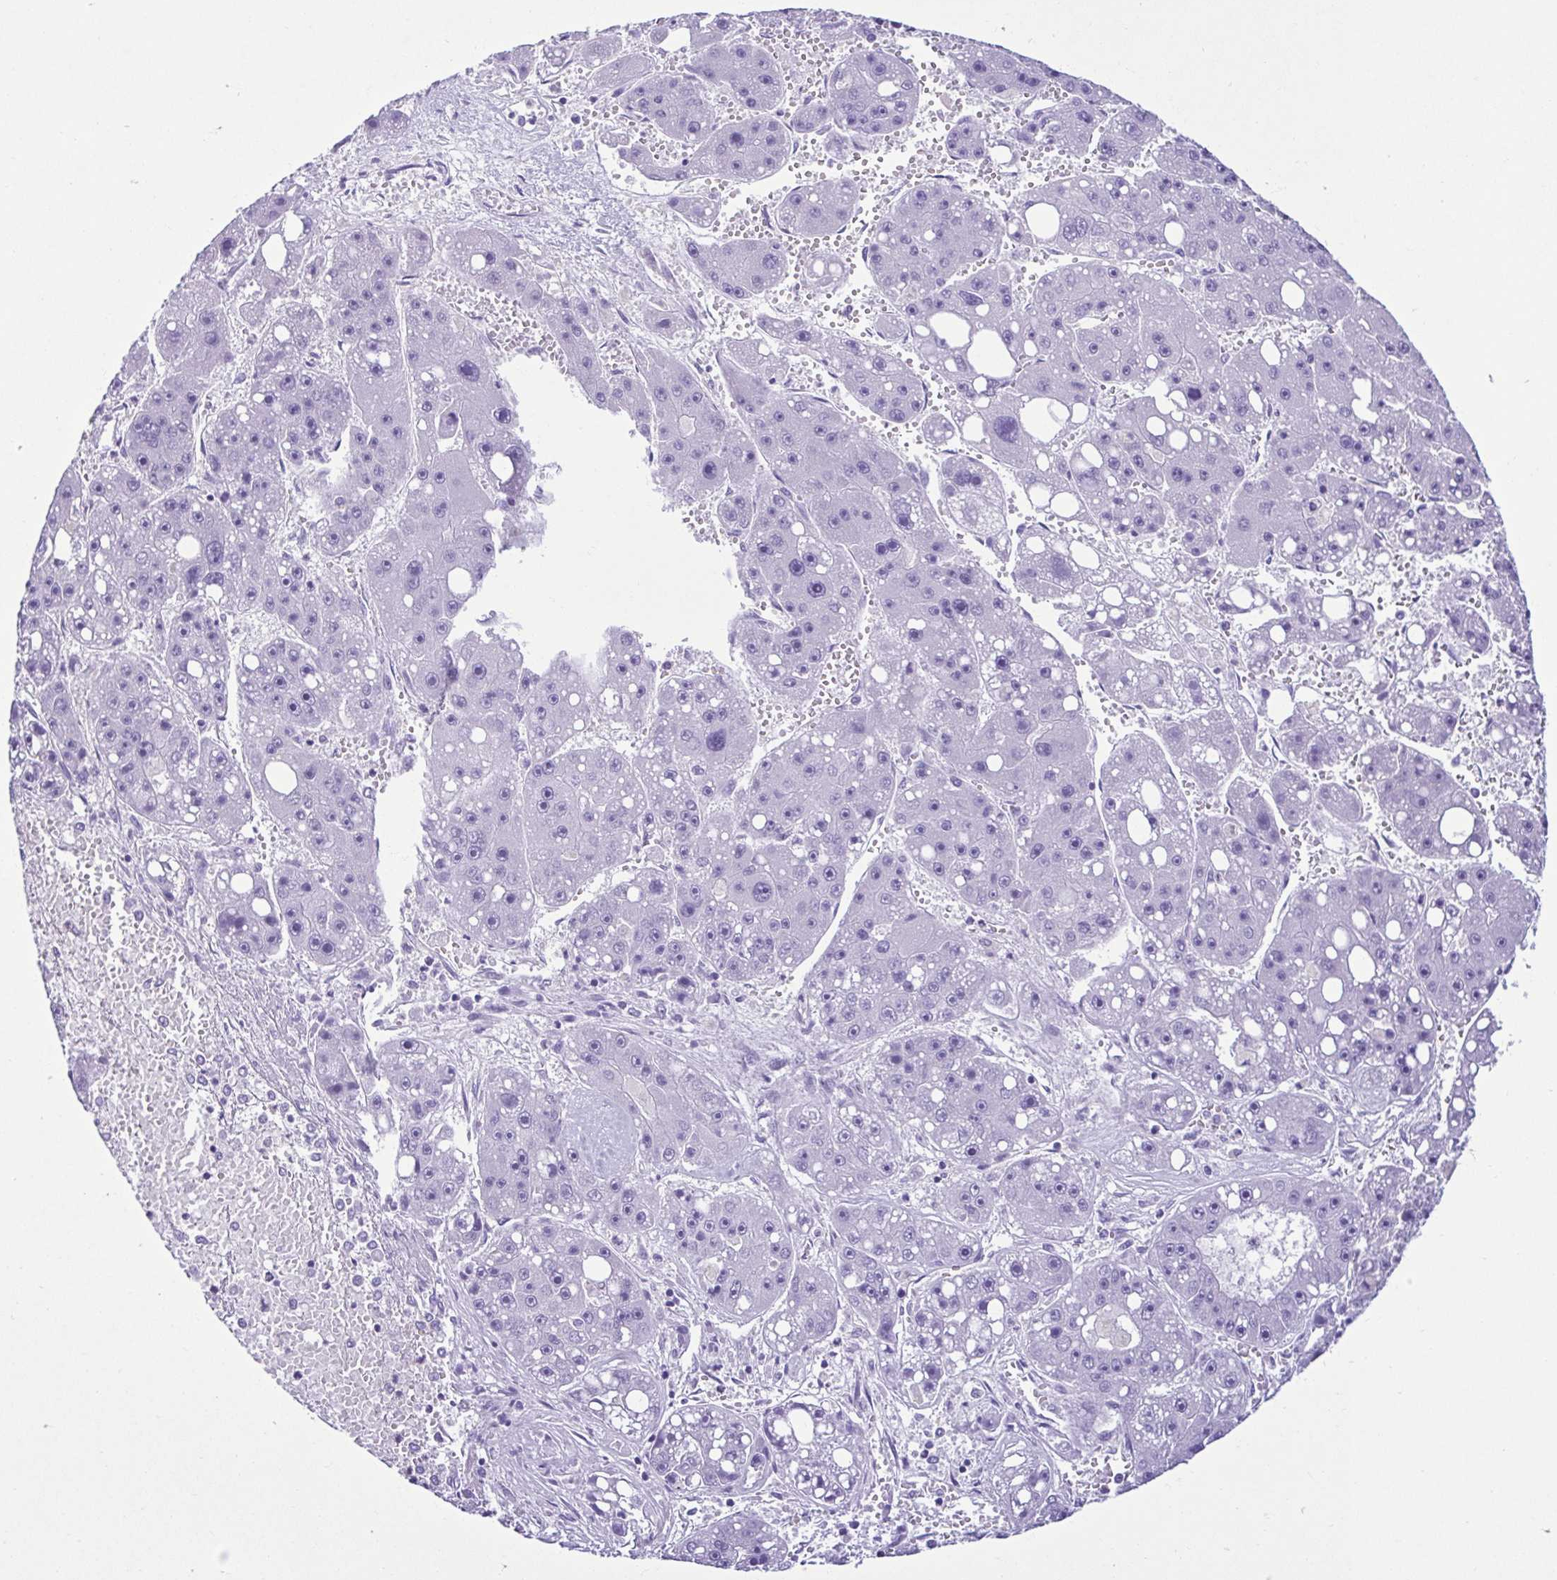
{"staining": {"intensity": "negative", "quantity": "none", "location": "none"}, "tissue": "liver cancer", "cell_type": "Tumor cells", "image_type": "cancer", "snomed": [{"axis": "morphology", "description": "Carcinoma, Hepatocellular, NOS"}, {"axis": "topography", "description": "Liver"}], "caption": "Liver cancer (hepatocellular carcinoma) was stained to show a protein in brown. There is no significant expression in tumor cells. (DAB (3,3'-diaminobenzidine) immunohistochemistry, high magnification).", "gene": "CBY2", "patient": {"sex": "female", "age": 61}}